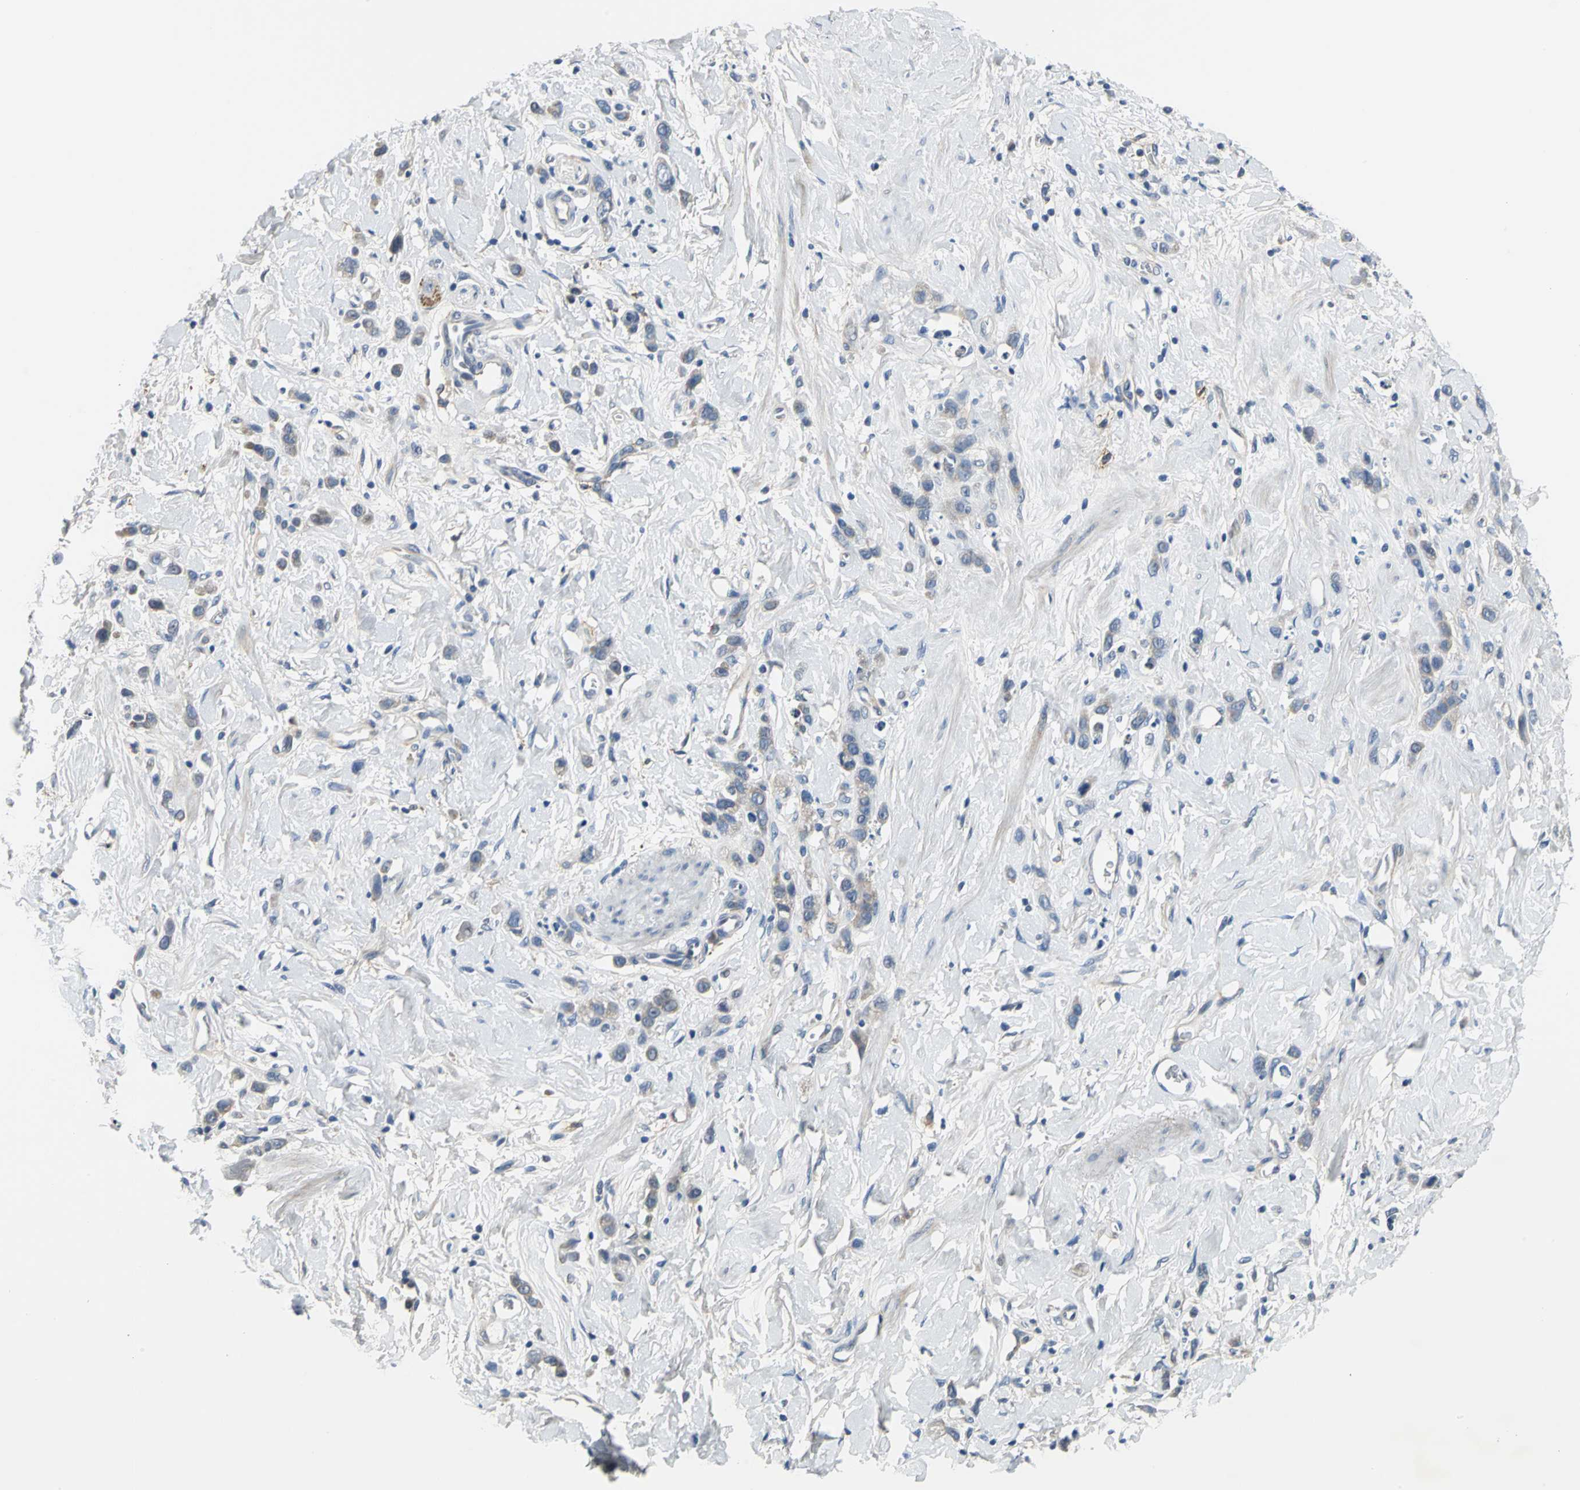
{"staining": {"intensity": "weak", "quantity": "25%-75%", "location": "none"}, "tissue": "stomach cancer", "cell_type": "Tumor cells", "image_type": "cancer", "snomed": [{"axis": "morphology", "description": "Normal tissue, NOS"}, {"axis": "morphology", "description": "Adenocarcinoma, NOS"}, {"axis": "topography", "description": "Stomach"}], "caption": "A photomicrograph of human adenocarcinoma (stomach) stained for a protein reveals weak None brown staining in tumor cells. (DAB IHC, brown staining for protein, blue staining for nuclei).", "gene": "ZNF415", "patient": {"sex": "male", "age": 82}}